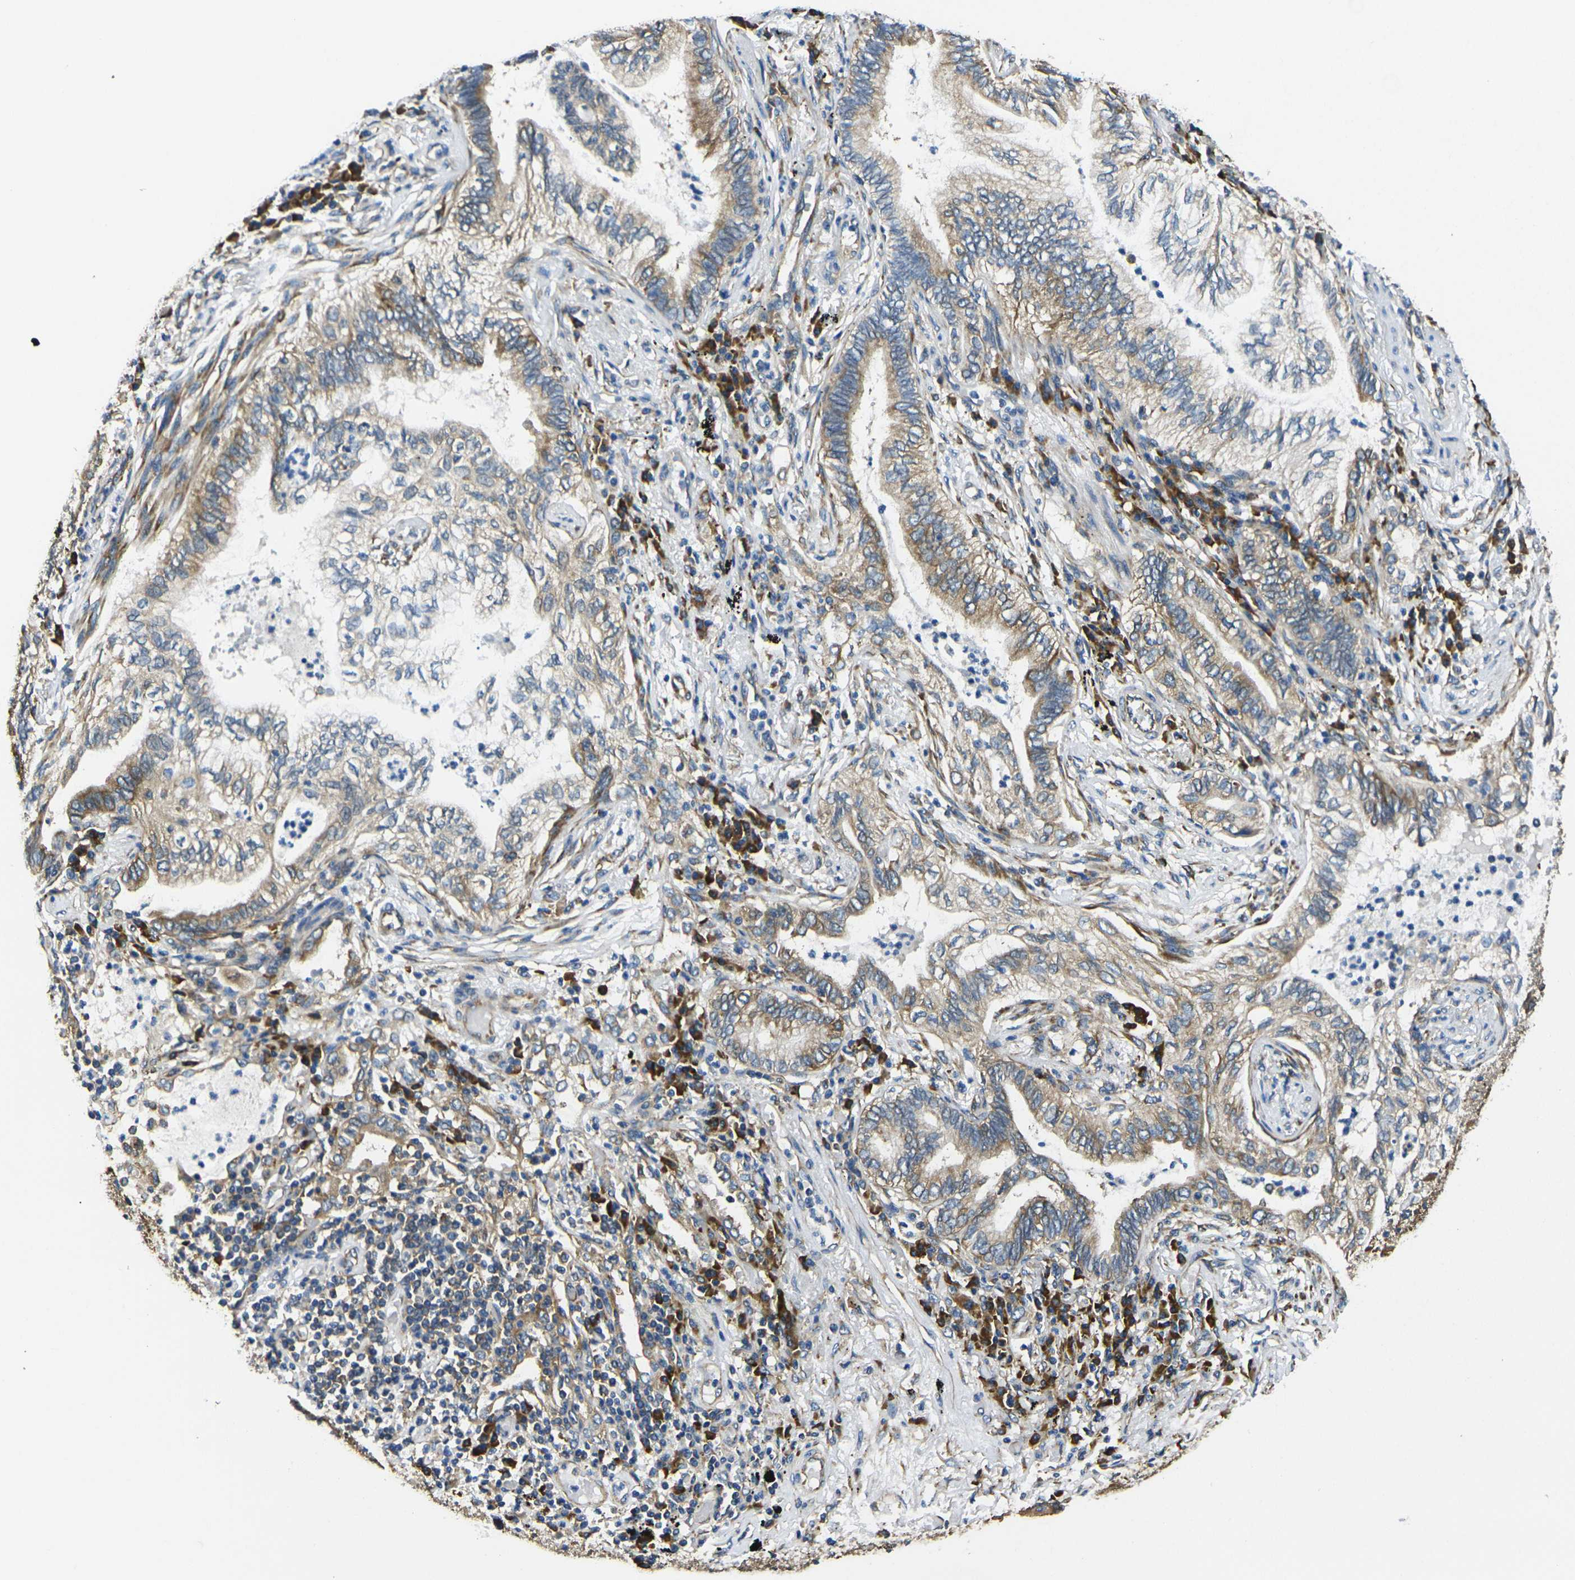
{"staining": {"intensity": "weak", "quantity": "25%-75%", "location": "cytoplasmic/membranous"}, "tissue": "lung cancer", "cell_type": "Tumor cells", "image_type": "cancer", "snomed": [{"axis": "morphology", "description": "Normal tissue, NOS"}, {"axis": "morphology", "description": "Adenocarcinoma, NOS"}, {"axis": "topography", "description": "Bronchus"}, {"axis": "topography", "description": "Lung"}], "caption": "Immunohistochemistry (IHC) (DAB (3,3'-diaminobenzidine)) staining of lung cancer (adenocarcinoma) displays weak cytoplasmic/membranous protein positivity in about 25%-75% of tumor cells.", "gene": "RPSA", "patient": {"sex": "female", "age": 70}}